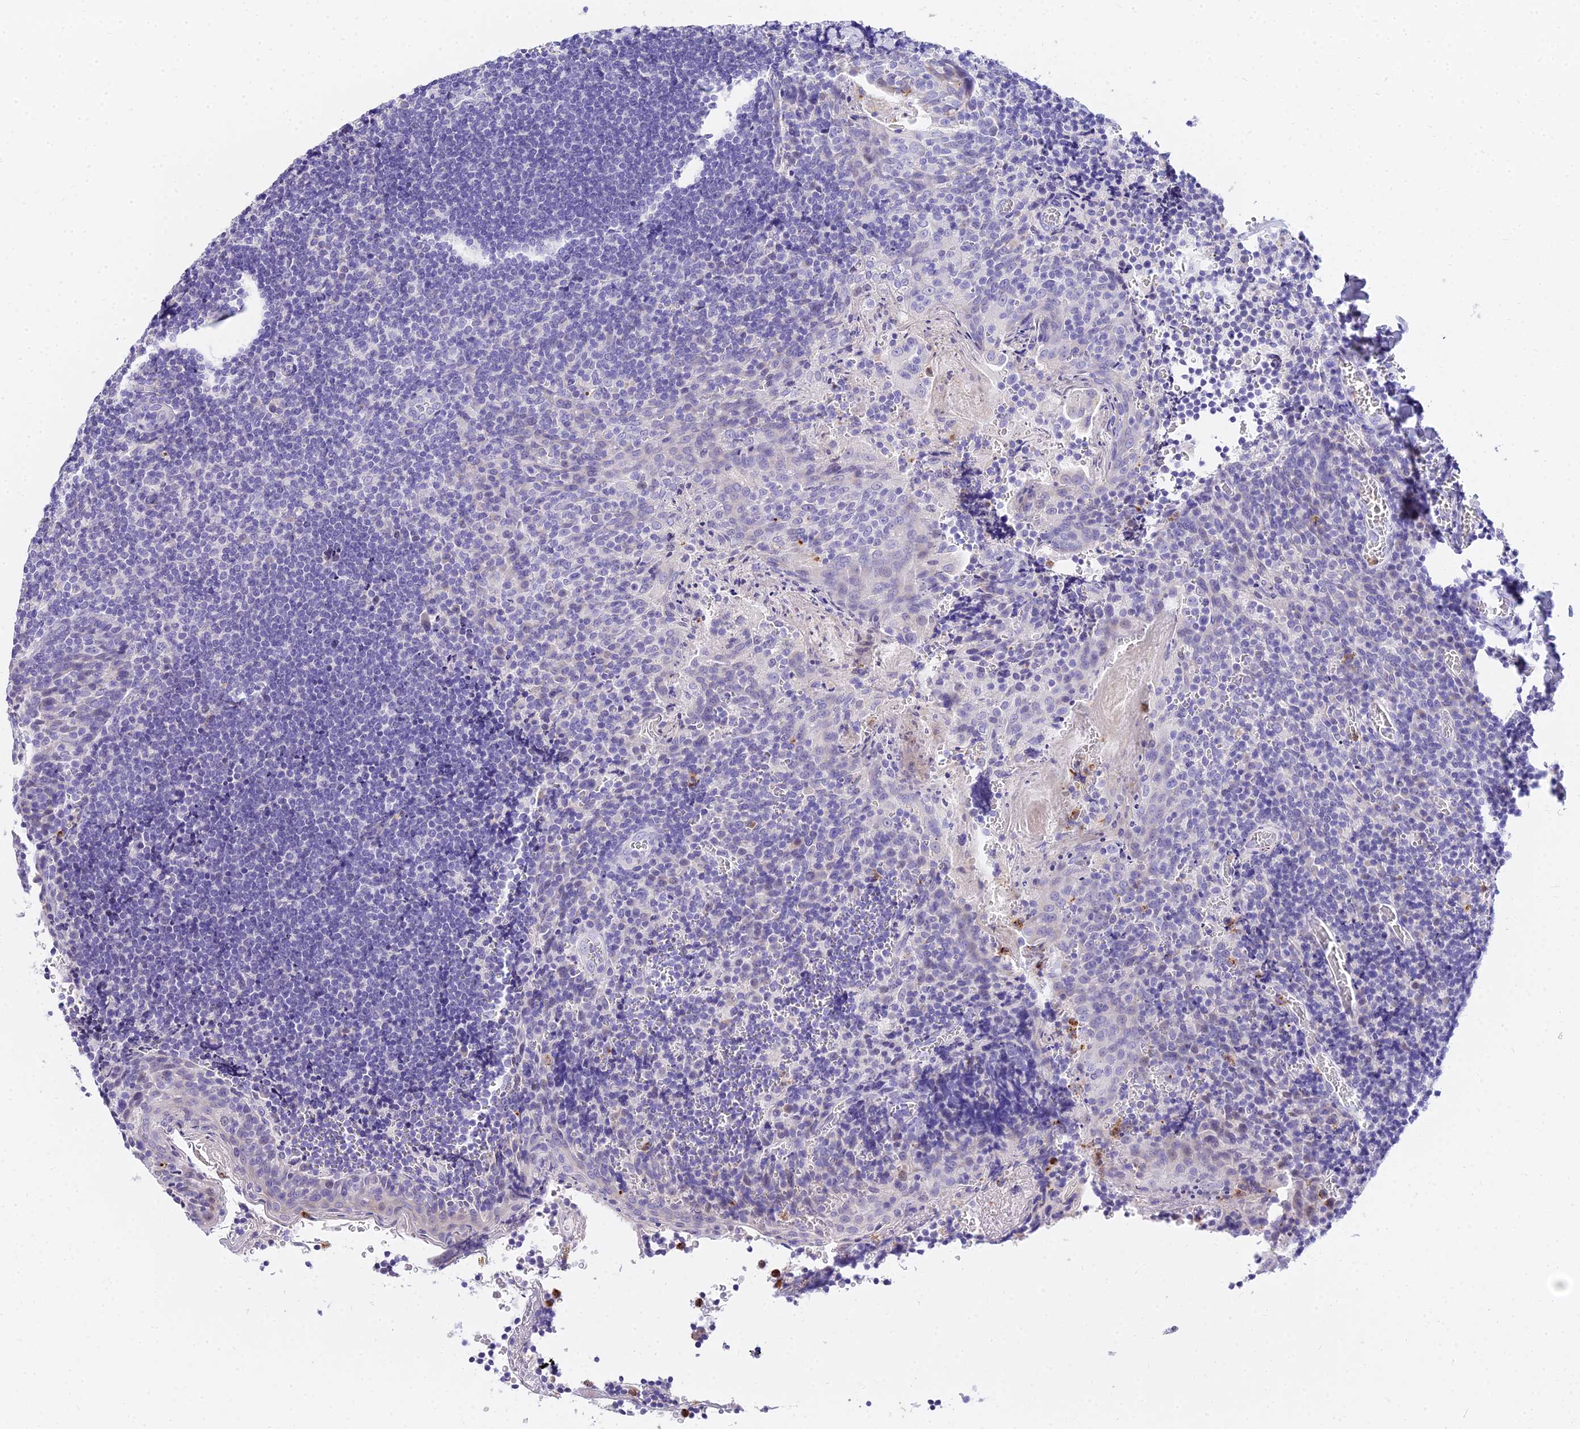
{"staining": {"intensity": "negative", "quantity": "none", "location": "none"}, "tissue": "tonsil", "cell_type": "Germinal center cells", "image_type": "normal", "snomed": [{"axis": "morphology", "description": "Normal tissue, NOS"}, {"axis": "topography", "description": "Tonsil"}], "caption": "This is an immunohistochemistry (IHC) histopathology image of normal human tonsil. There is no positivity in germinal center cells.", "gene": "VWC2L", "patient": {"sex": "male", "age": 27}}